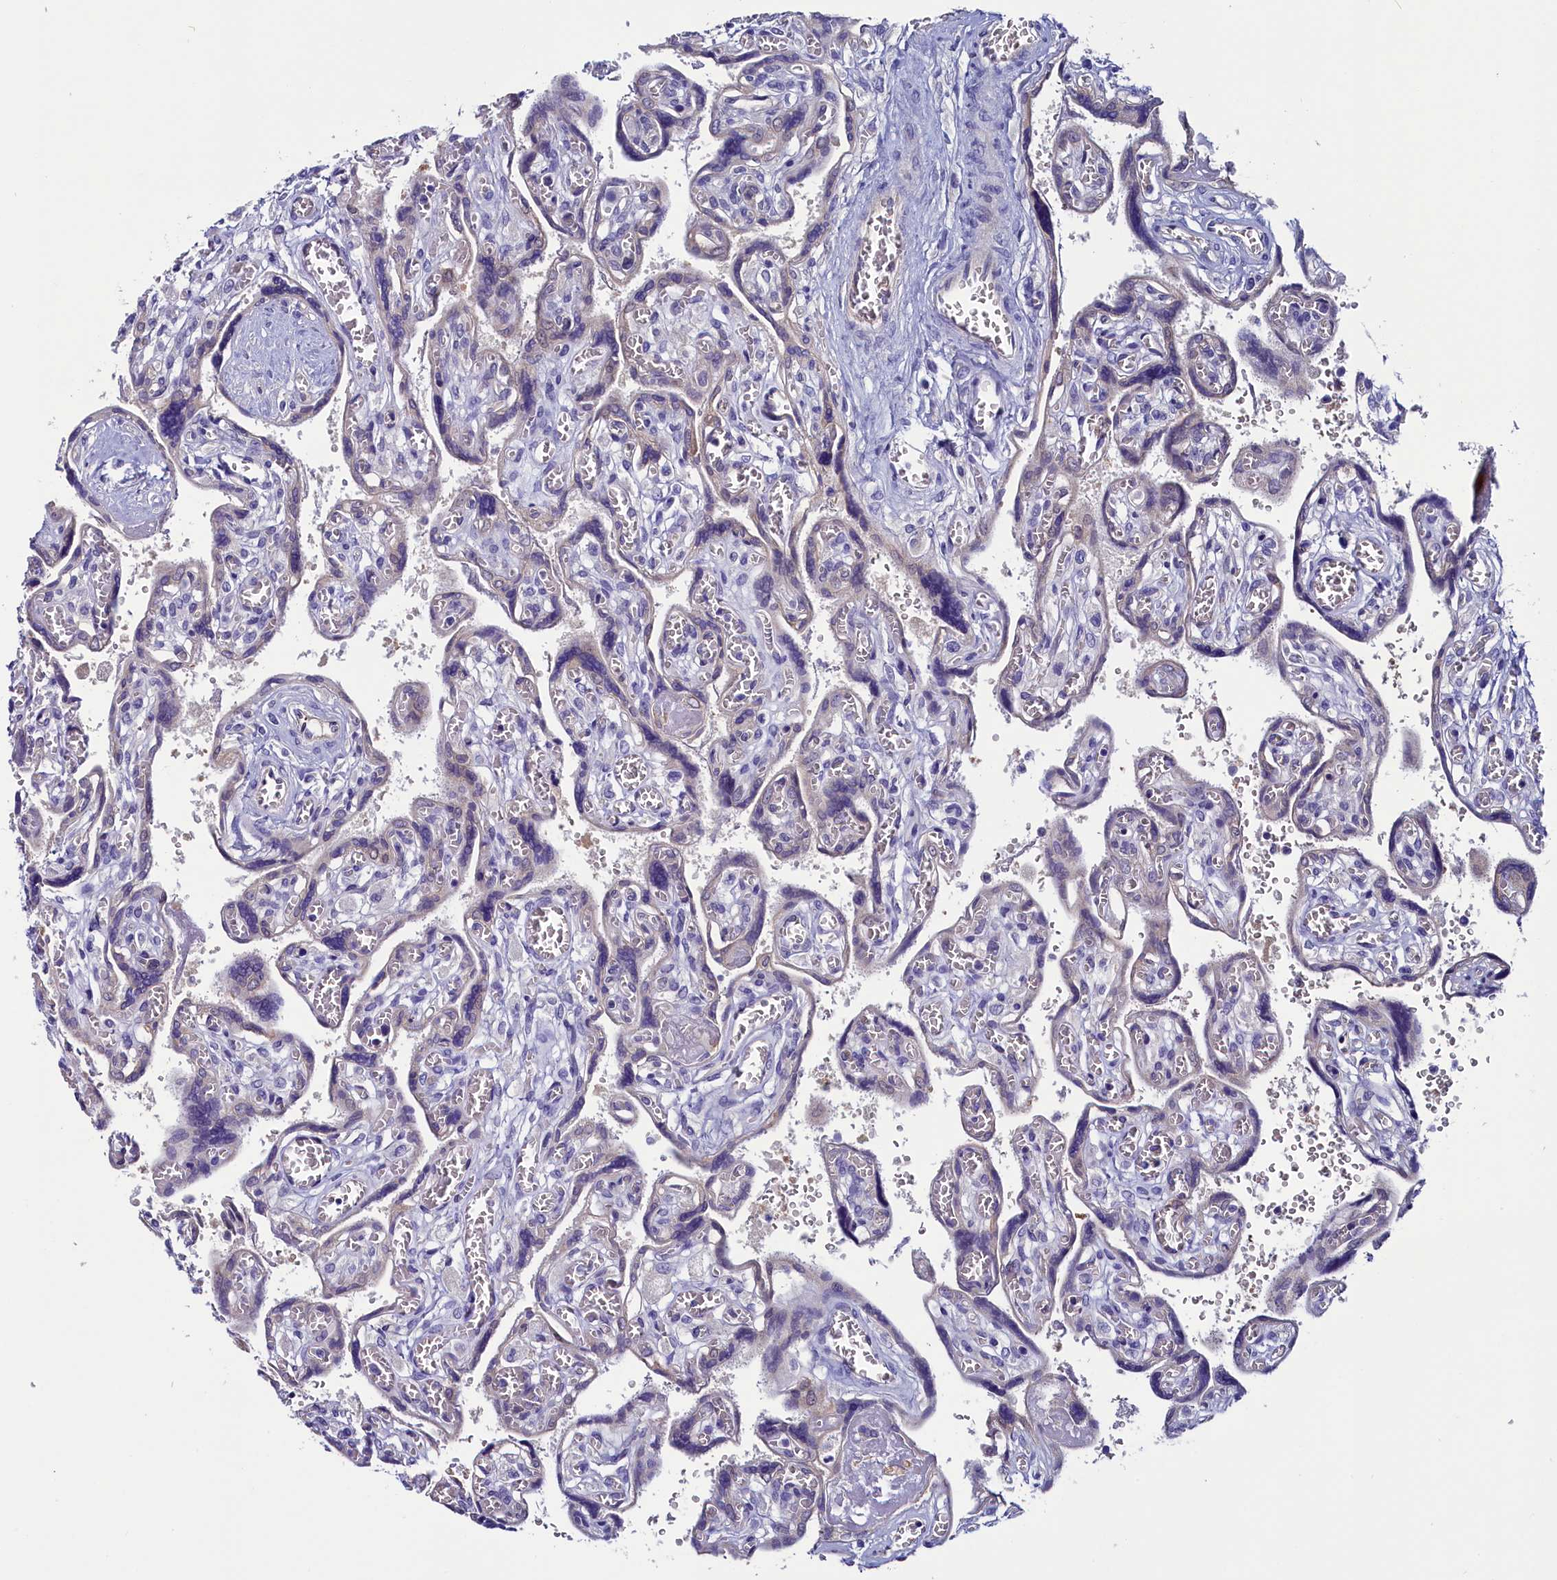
{"staining": {"intensity": "weak", "quantity": "25%-75%", "location": "cytoplasmic/membranous"}, "tissue": "placenta", "cell_type": "Trophoblastic cells", "image_type": "normal", "snomed": [{"axis": "morphology", "description": "Normal tissue, NOS"}, {"axis": "topography", "description": "Placenta"}], "caption": "IHC (DAB (3,3'-diaminobenzidine)) staining of normal human placenta demonstrates weak cytoplasmic/membranous protein staining in approximately 25%-75% of trophoblastic cells.", "gene": "CIAPIN1", "patient": {"sex": "female", "age": 39}}